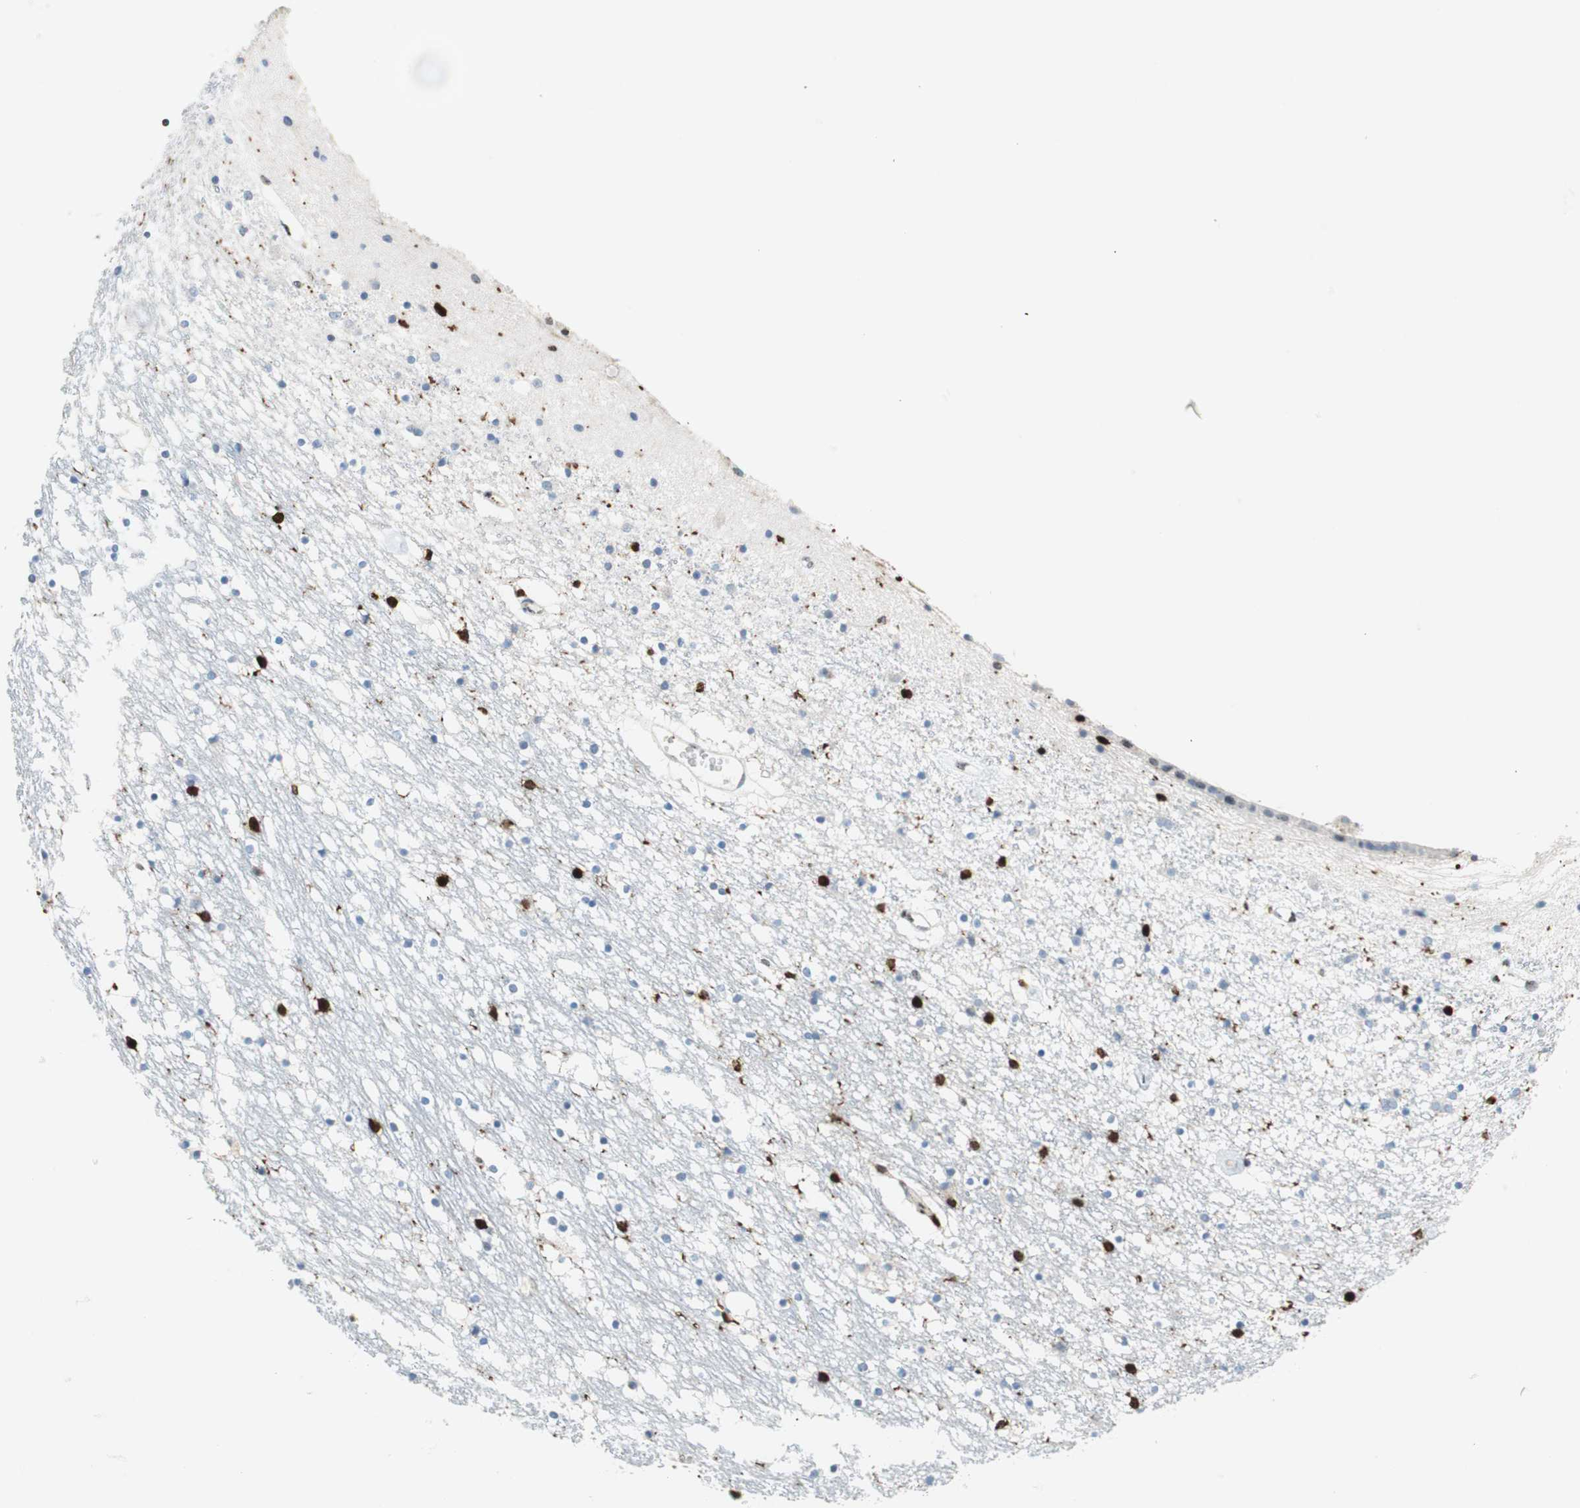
{"staining": {"intensity": "strong", "quantity": "<25%", "location": "cytoplasmic/membranous,nuclear"}, "tissue": "caudate", "cell_type": "Glial cells", "image_type": "normal", "snomed": [{"axis": "morphology", "description": "Normal tissue, NOS"}, {"axis": "topography", "description": "Lateral ventricle wall"}], "caption": "Immunohistochemical staining of benign caudate shows strong cytoplasmic/membranous,nuclear protein staining in approximately <25% of glial cells. (brown staining indicates protein expression, while blue staining denotes nuclei).", "gene": "RGS10", "patient": {"sex": "male", "age": 45}}